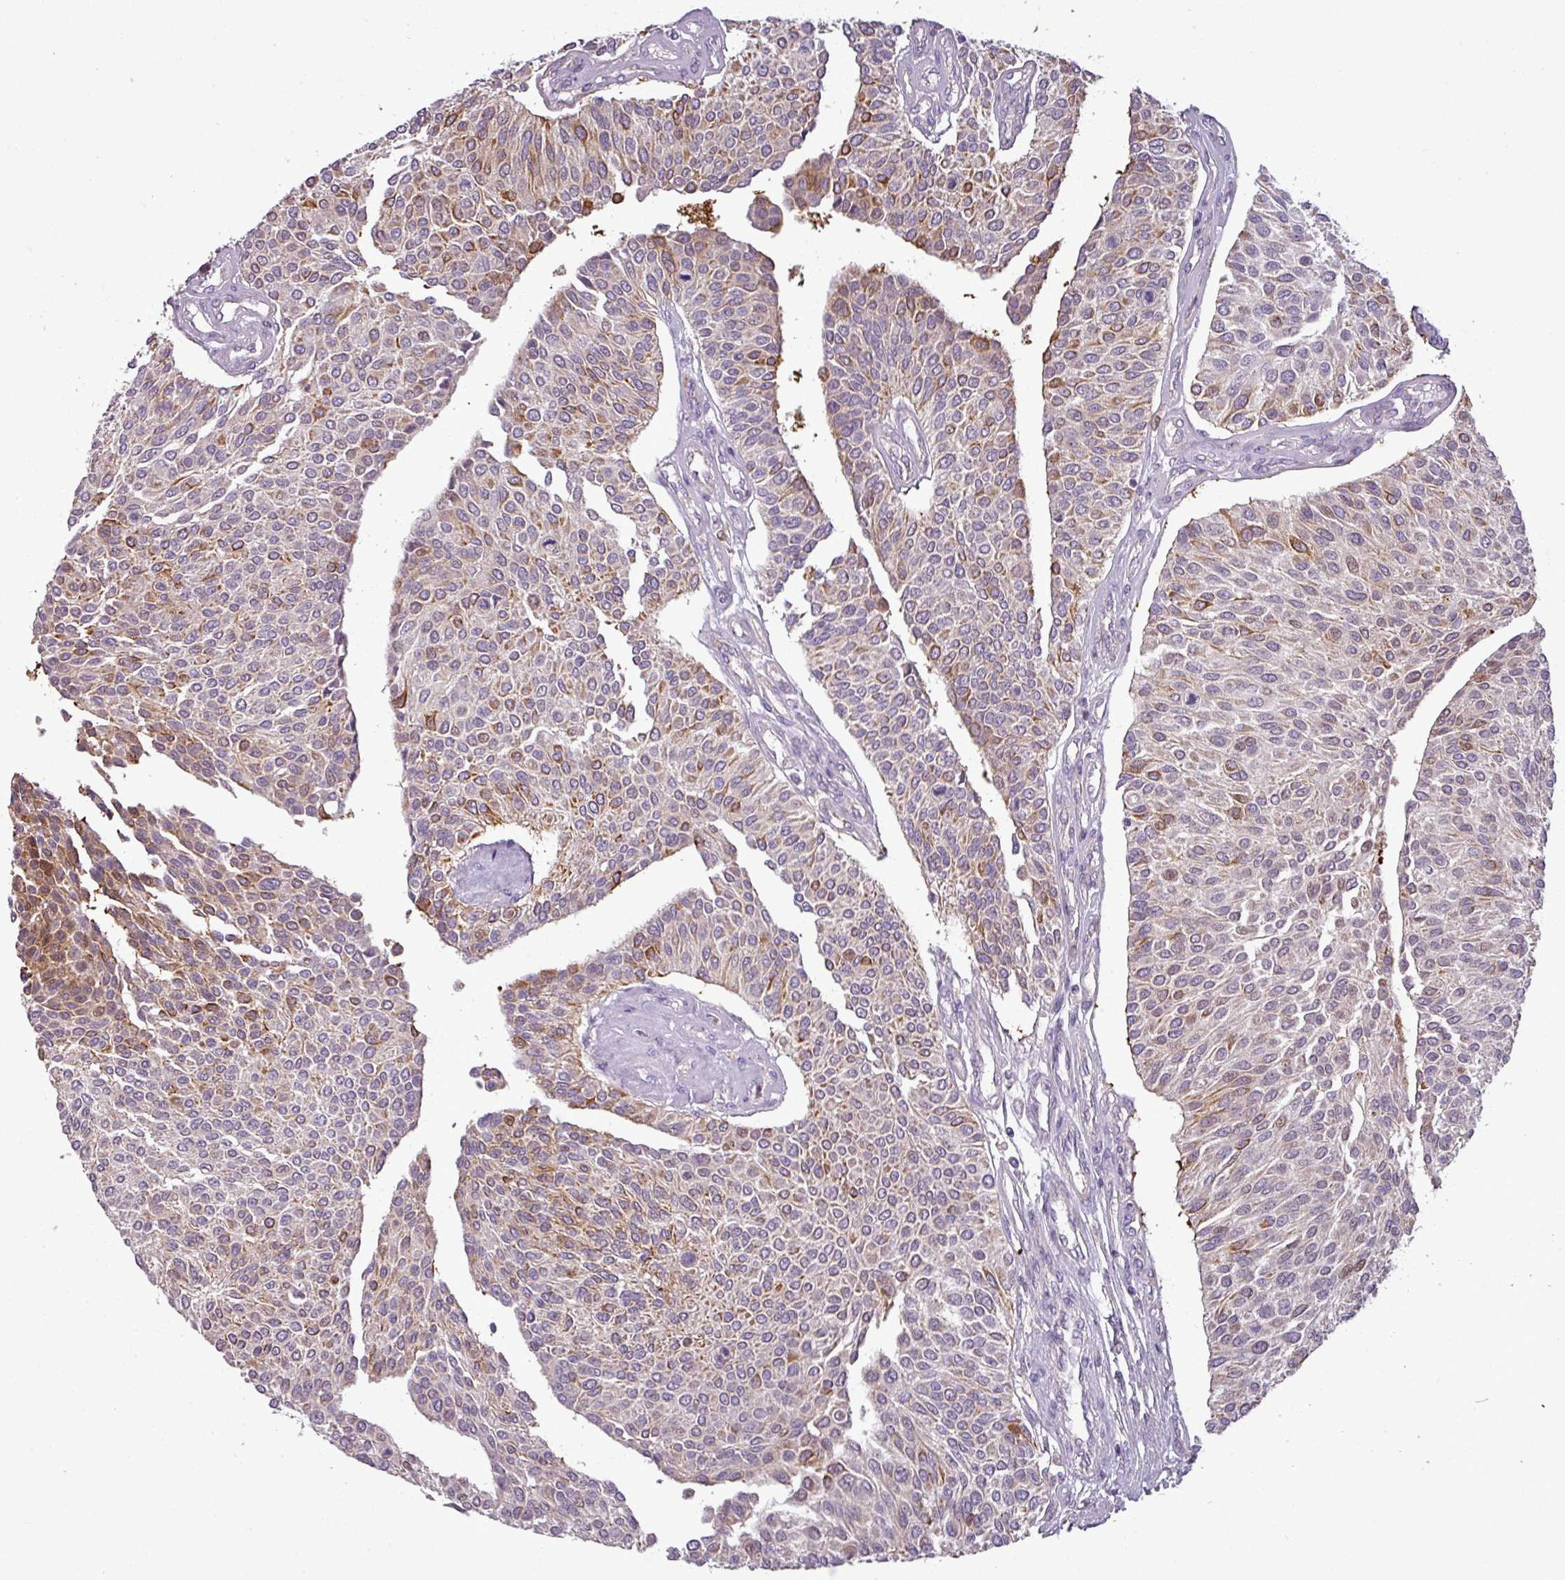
{"staining": {"intensity": "moderate", "quantity": "25%-75%", "location": "cytoplasmic/membranous"}, "tissue": "urothelial cancer", "cell_type": "Tumor cells", "image_type": "cancer", "snomed": [{"axis": "morphology", "description": "Urothelial carcinoma, NOS"}, {"axis": "topography", "description": "Urinary bladder"}], "caption": "A high-resolution micrograph shows immunohistochemistry staining of urothelial cancer, which demonstrates moderate cytoplasmic/membranous expression in approximately 25%-75% of tumor cells.", "gene": "PNMA6A", "patient": {"sex": "male", "age": 55}}